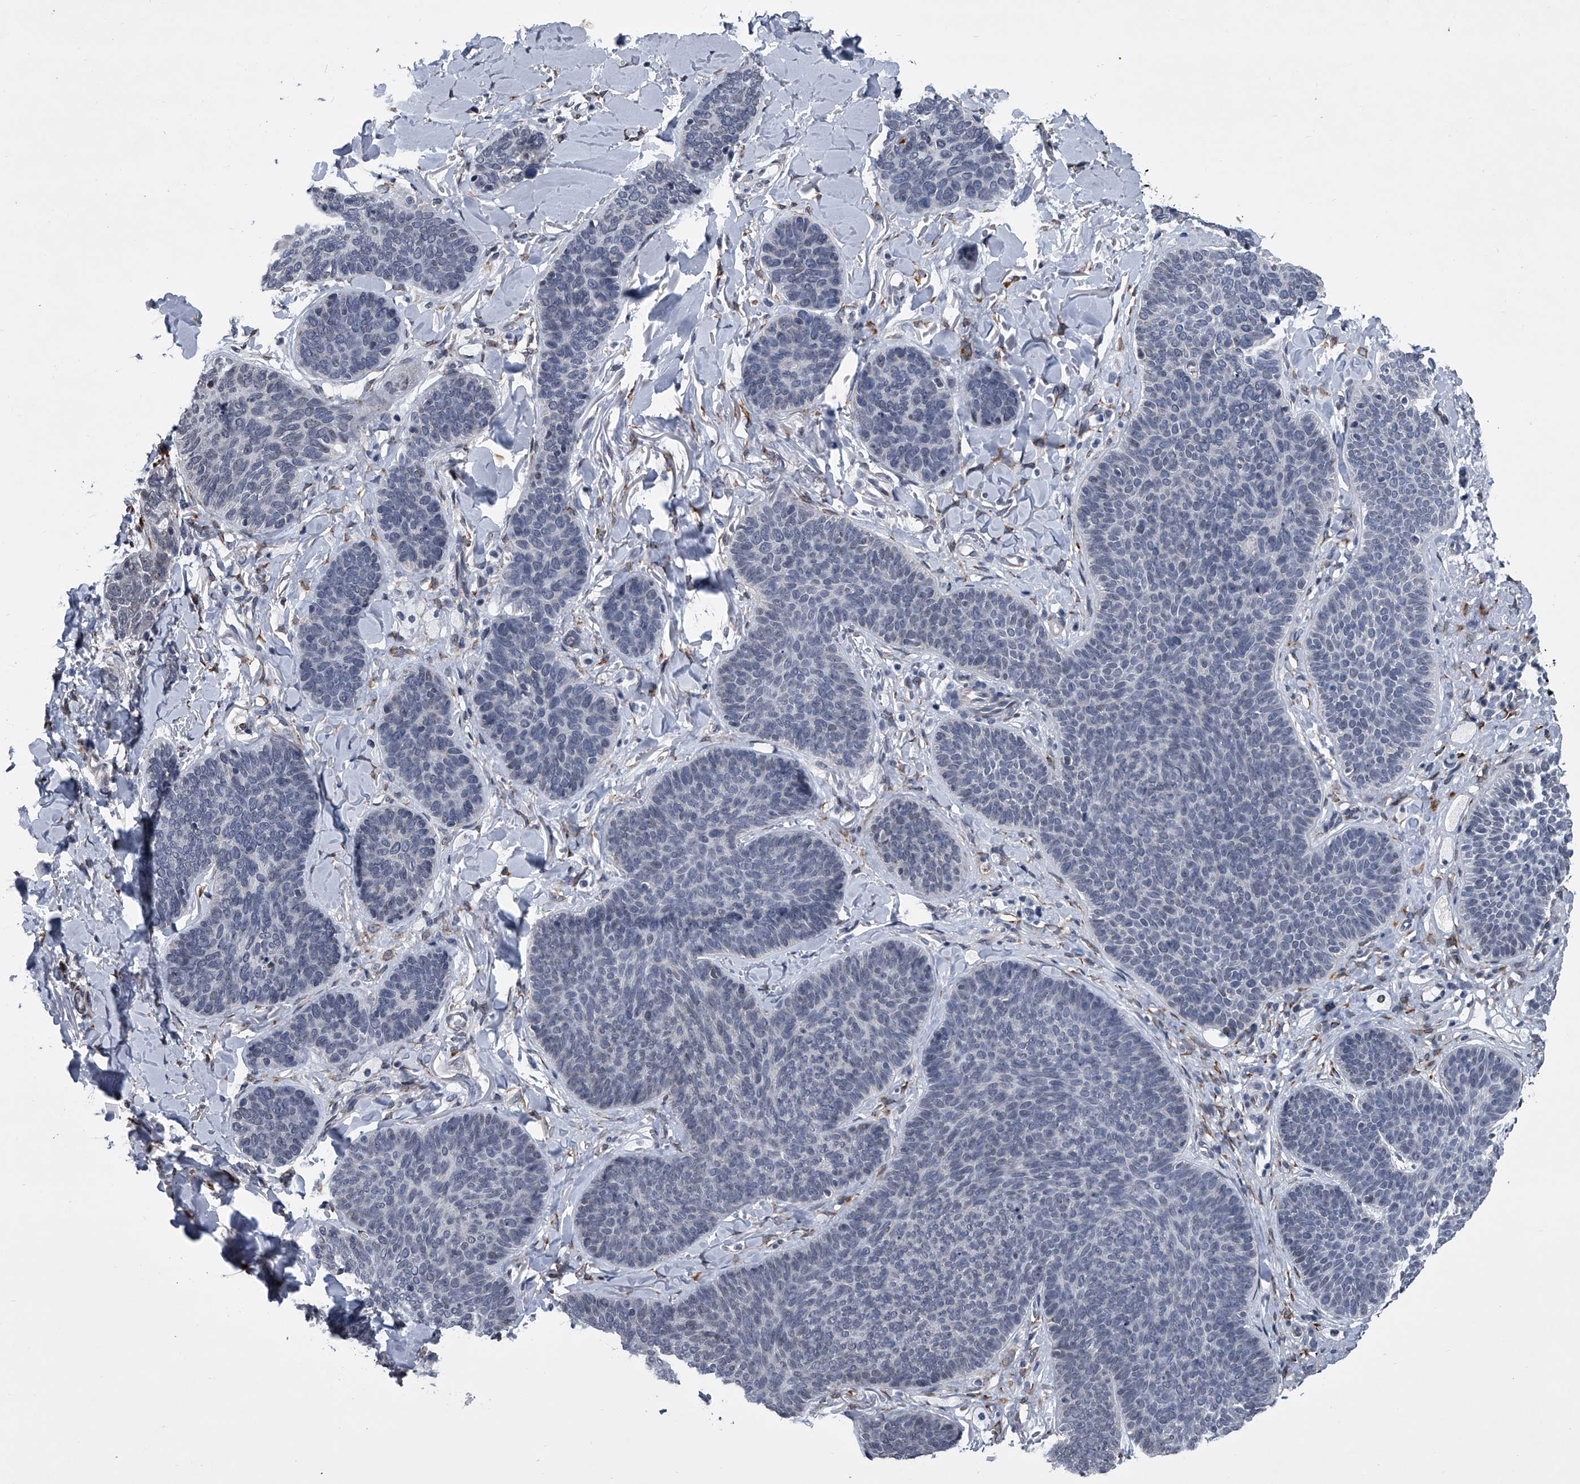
{"staining": {"intensity": "negative", "quantity": "none", "location": "none"}, "tissue": "skin cancer", "cell_type": "Tumor cells", "image_type": "cancer", "snomed": [{"axis": "morphology", "description": "Basal cell carcinoma"}, {"axis": "topography", "description": "Skin"}], "caption": "Immunohistochemistry (IHC) image of human skin cancer (basal cell carcinoma) stained for a protein (brown), which demonstrates no staining in tumor cells. (DAB (3,3'-diaminobenzidine) immunohistochemistry, high magnification).", "gene": "PPP2R5D", "patient": {"sex": "male", "age": 85}}